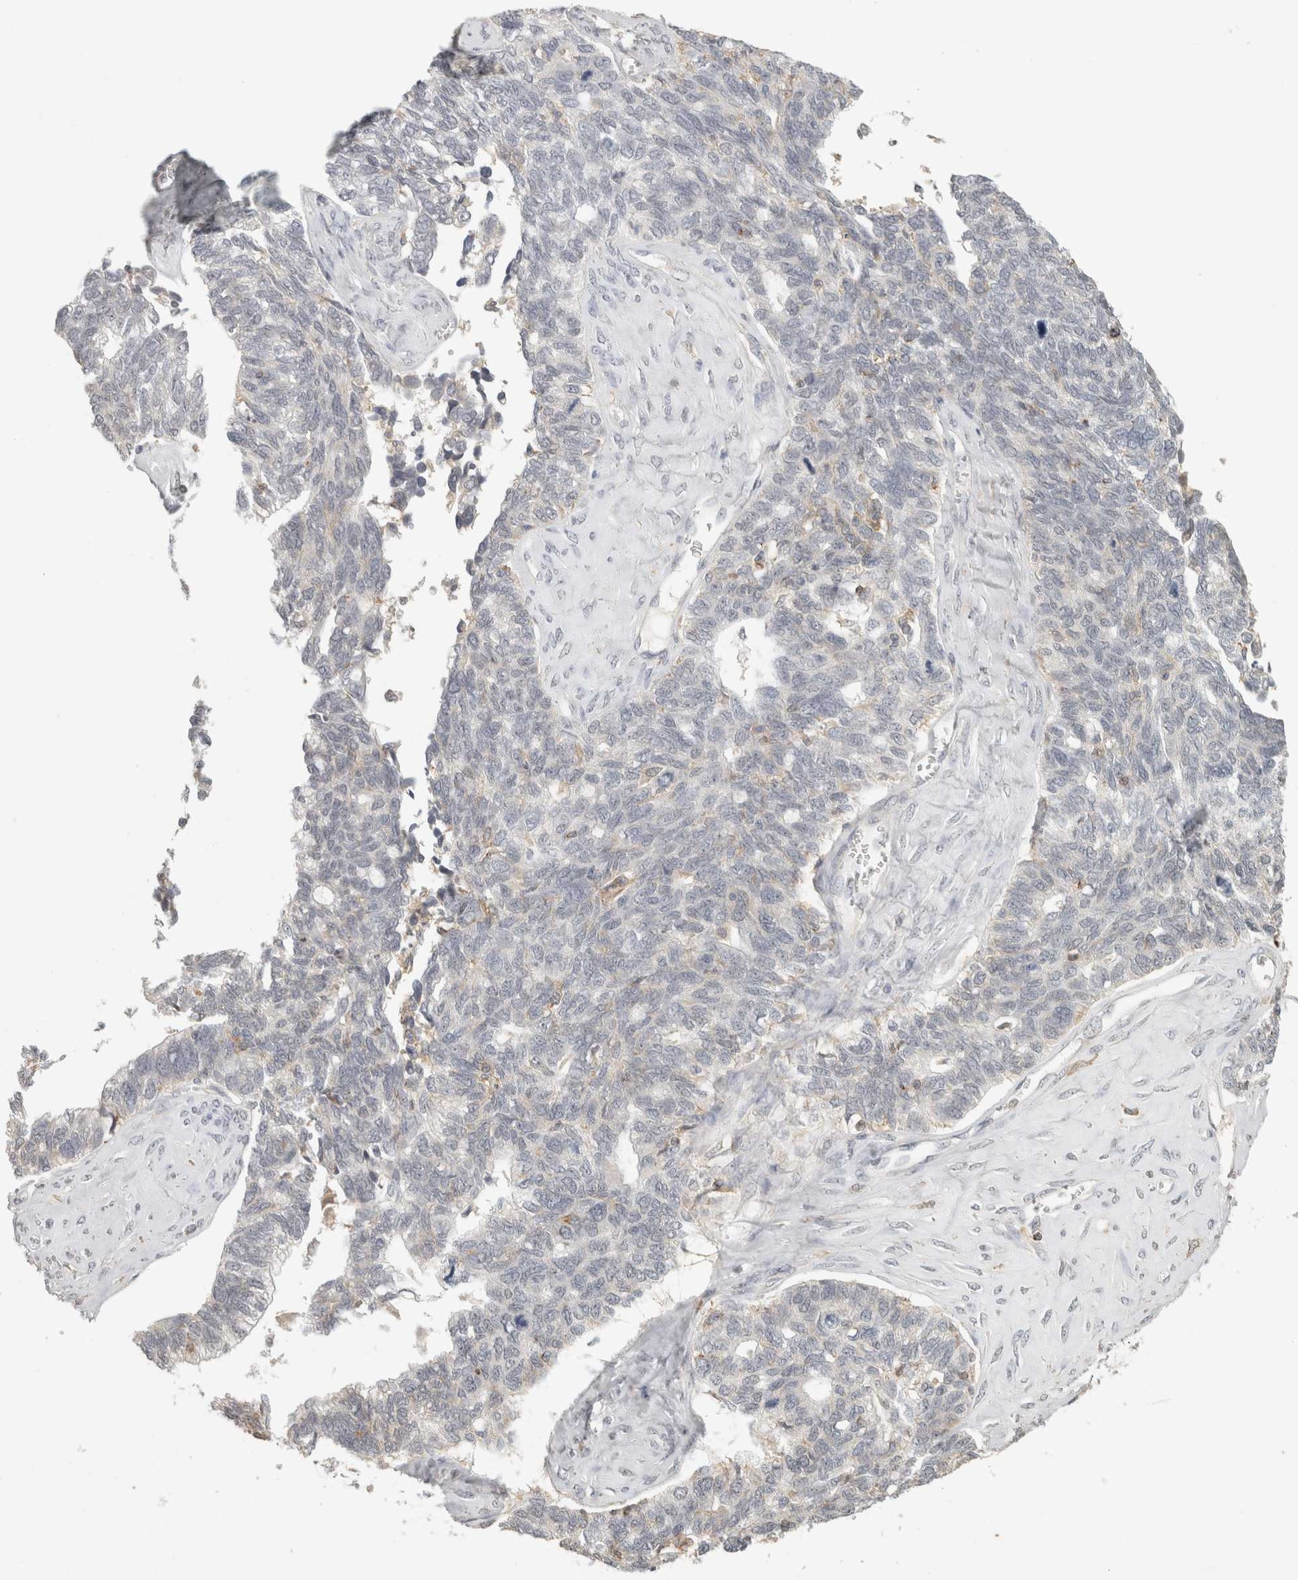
{"staining": {"intensity": "negative", "quantity": "none", "location": "none"}, "tissue": "ovarian cancer", "cell_type": "Tumor cells", "image_type": "cancer", "snomed": [{"axis": "morphology", "description": "Cystadenocarcinoma, serous, NOS"}, {"axis": "topography", "description": "Ovary"}], "caption": "Micrograph shows no significant protein expression in tumor cells of ovarian cancer (serous cystadenocarcinoma).", "gene": "HAVCR2", "patient": {"sex": "female", "age": 79}}